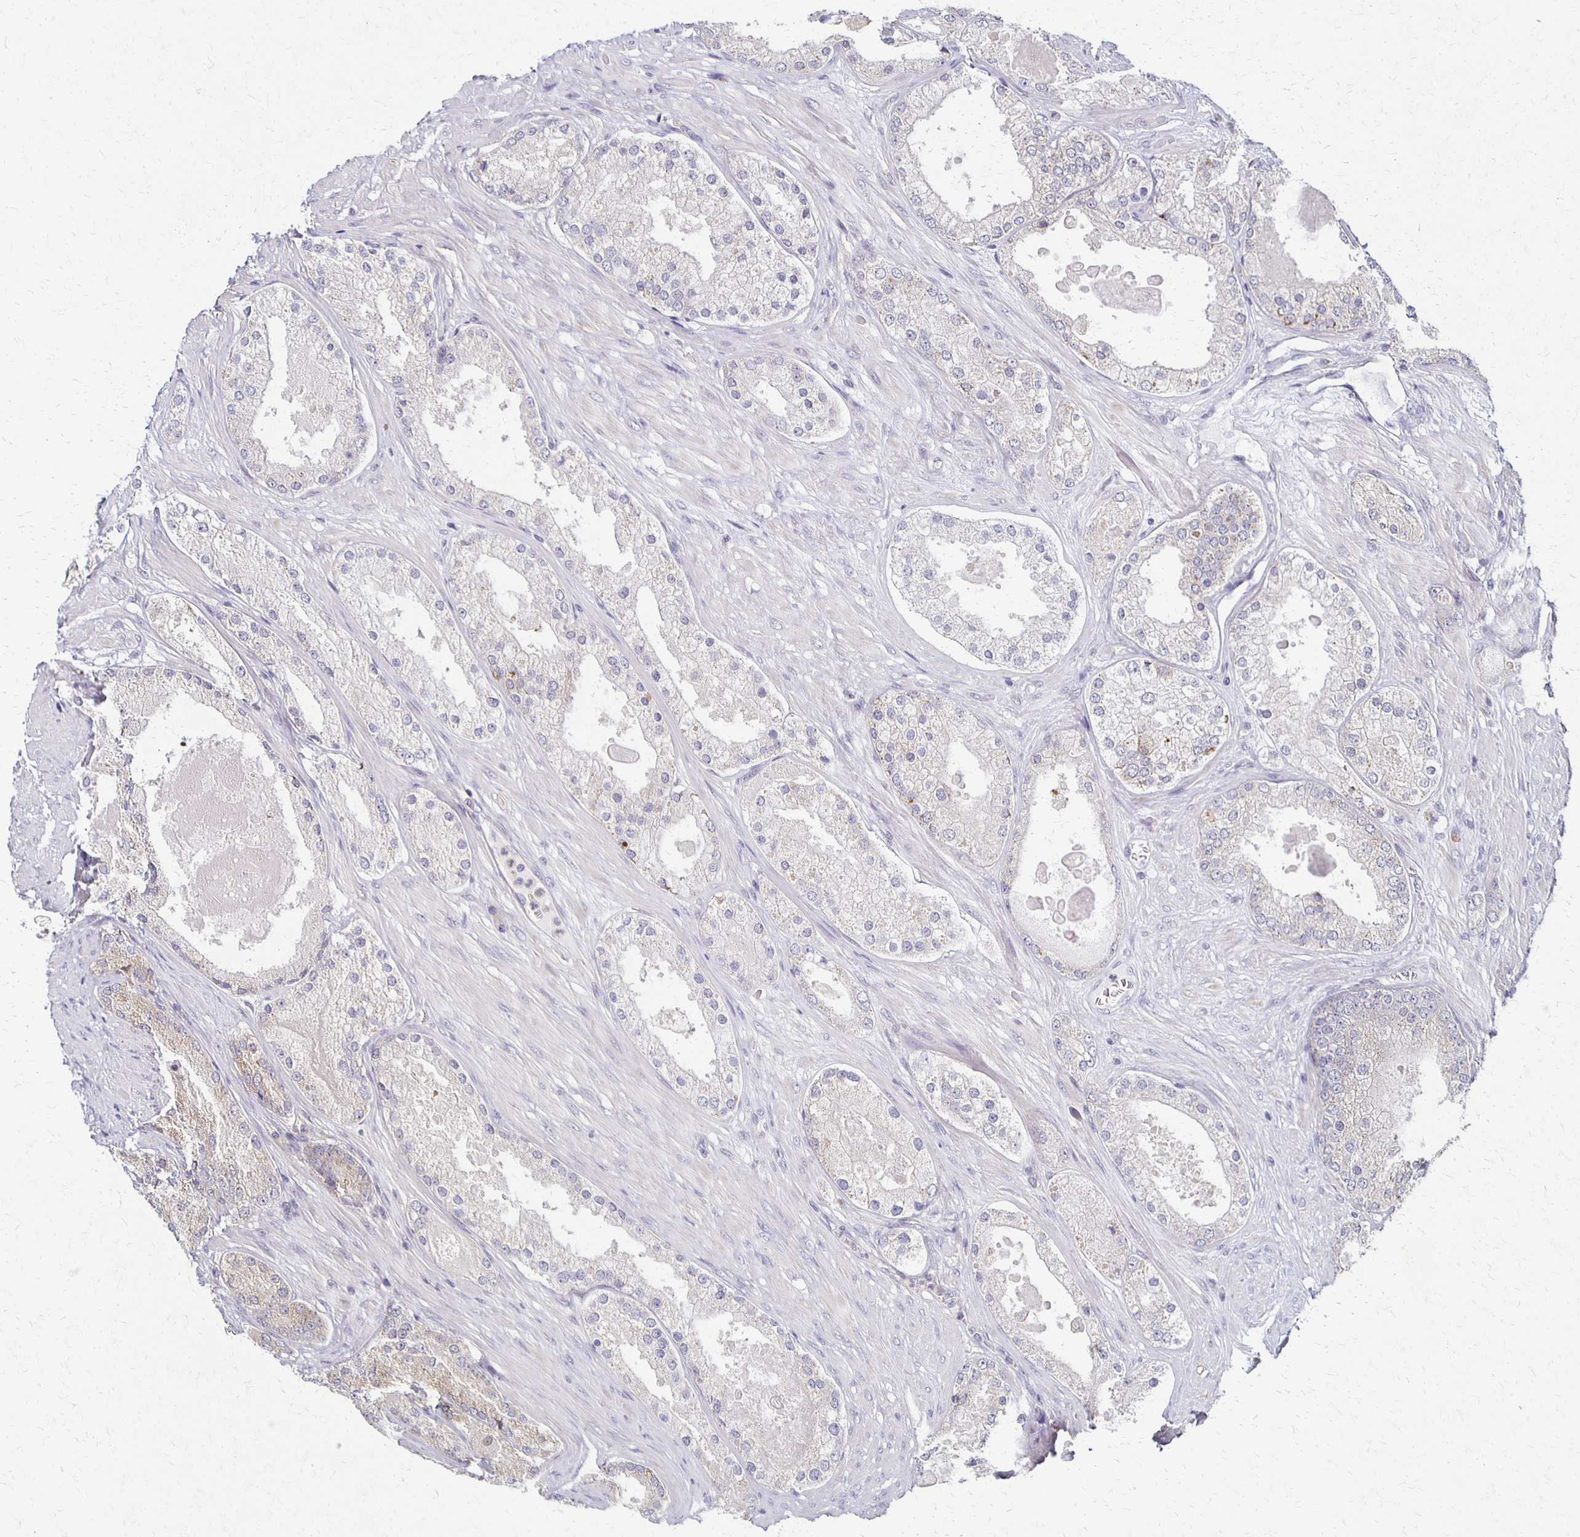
{"staining": {"intensity": "negative", "quantity": "none", "location": "none"}, "tissue": "prostate cancer", "cell_type": "Tumor cells", "image_type": "cancer", "snomed": [{"axis": "morphology", "description": "Adenocarcinoma, Low grade"}, {"axis": "topography", "description": "Prostate"}], "caption": "Immunohistochemistry (IHC) of low-grade adenocarcinoma (prostate) shows no expression in tumor cells. (DAB immunohistochemistry visualized using brightfield microscopy, high magnification).", "gene": "GPX4", "patient": {"sex": "male", "age": 68}}